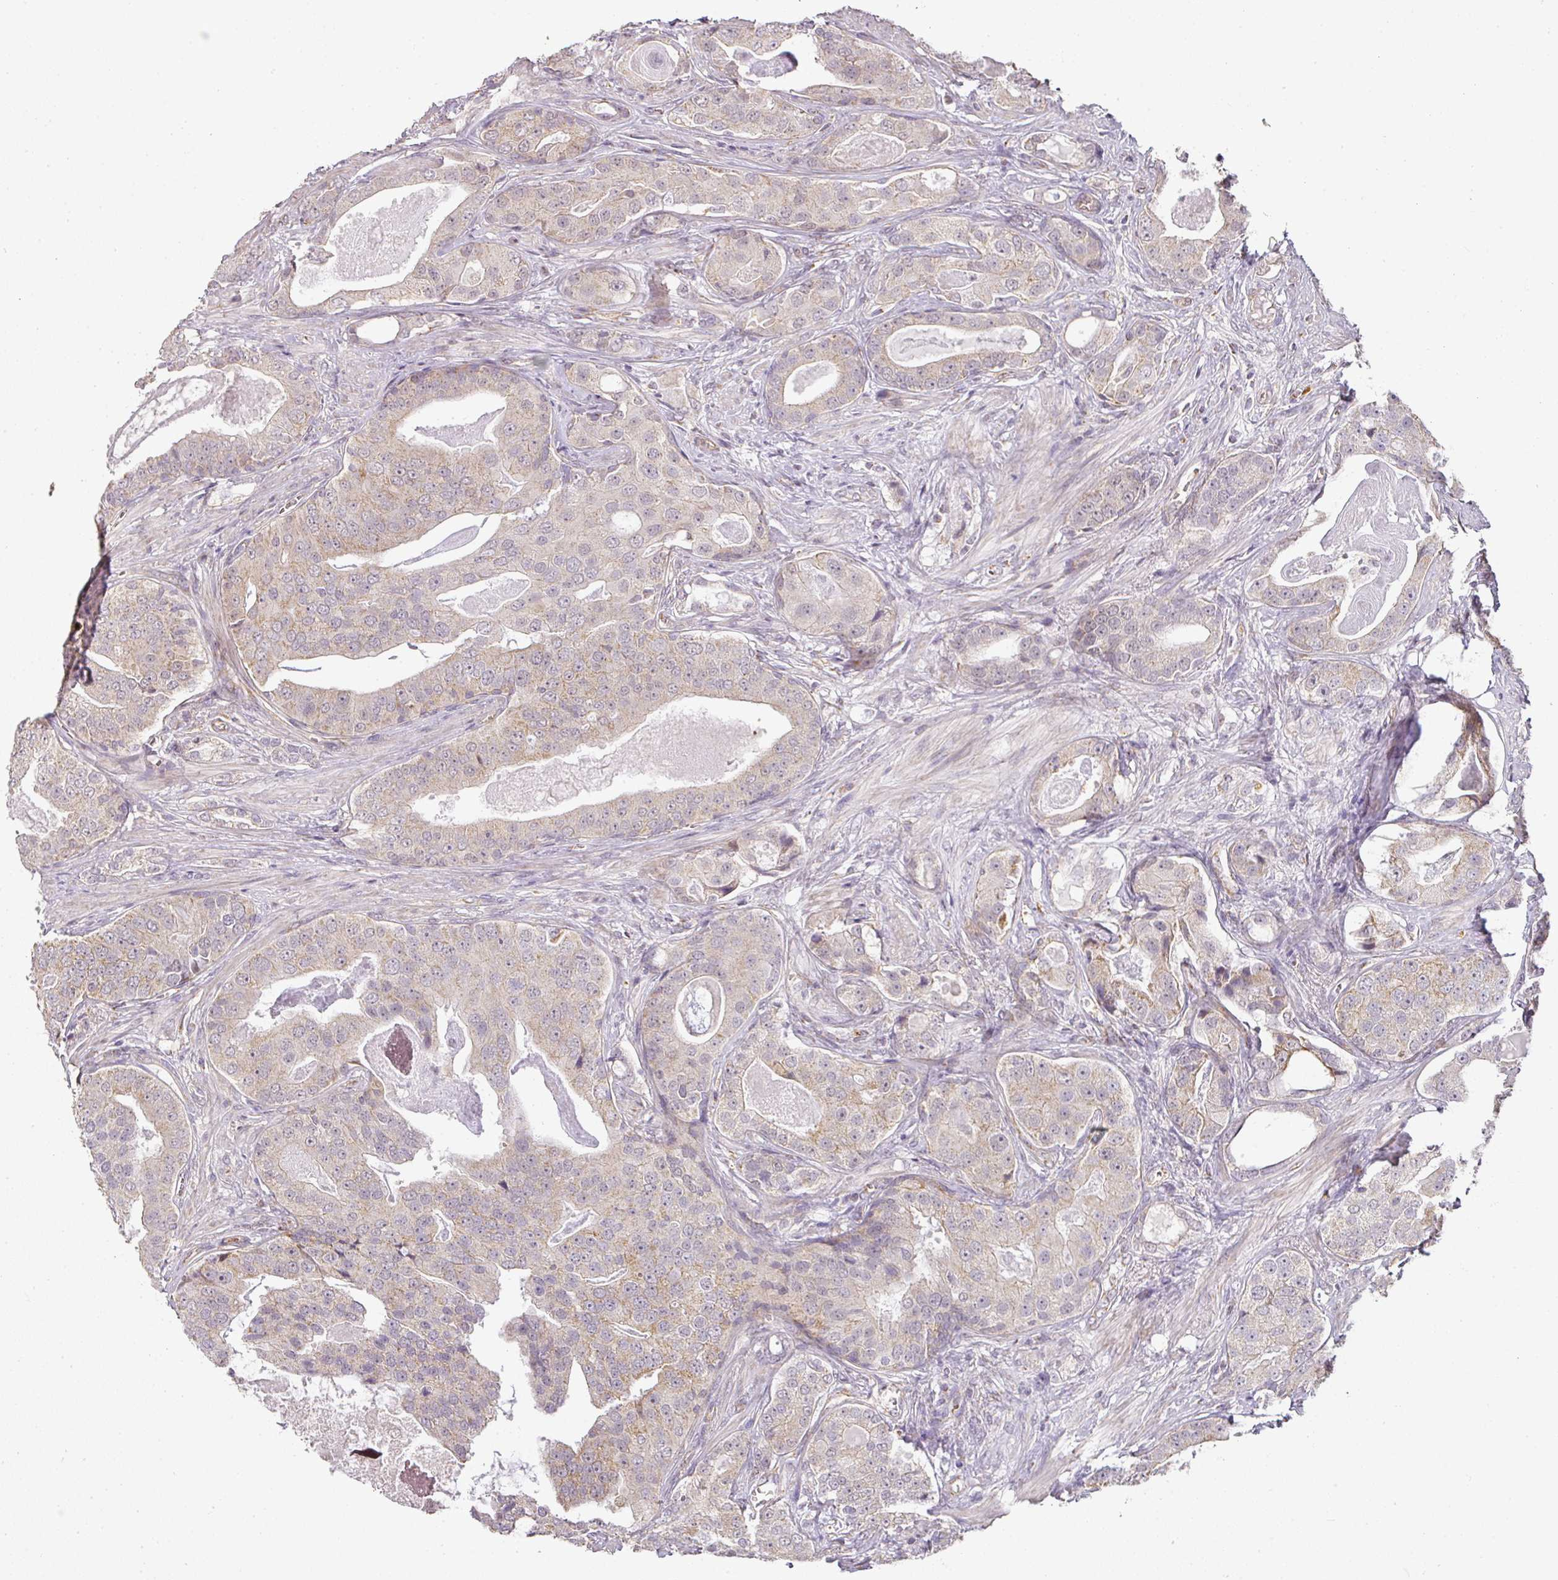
{"staining": {"intensity": "weak", "quantity": "25%-75%", "location": "cytoplasmic/membranous"}, "tissue": "prostate cancer", "cell_type": "Tumor cells", "image_type": "cancer", "snomed": [{"axis": "morphology", "description": "Adenocarcinoma, High grade"}, {"axis": "topography", "description": "Prostate"}], "caption": "Tumor cells exhibit low levels of weak cytoplasmic/membranous expression in about 25%-75% of cells in human prostate cancer (high-grade adenocarcinoma).", "gene": "MYOM2", "patient": {"sex": "male", "age": 71}}